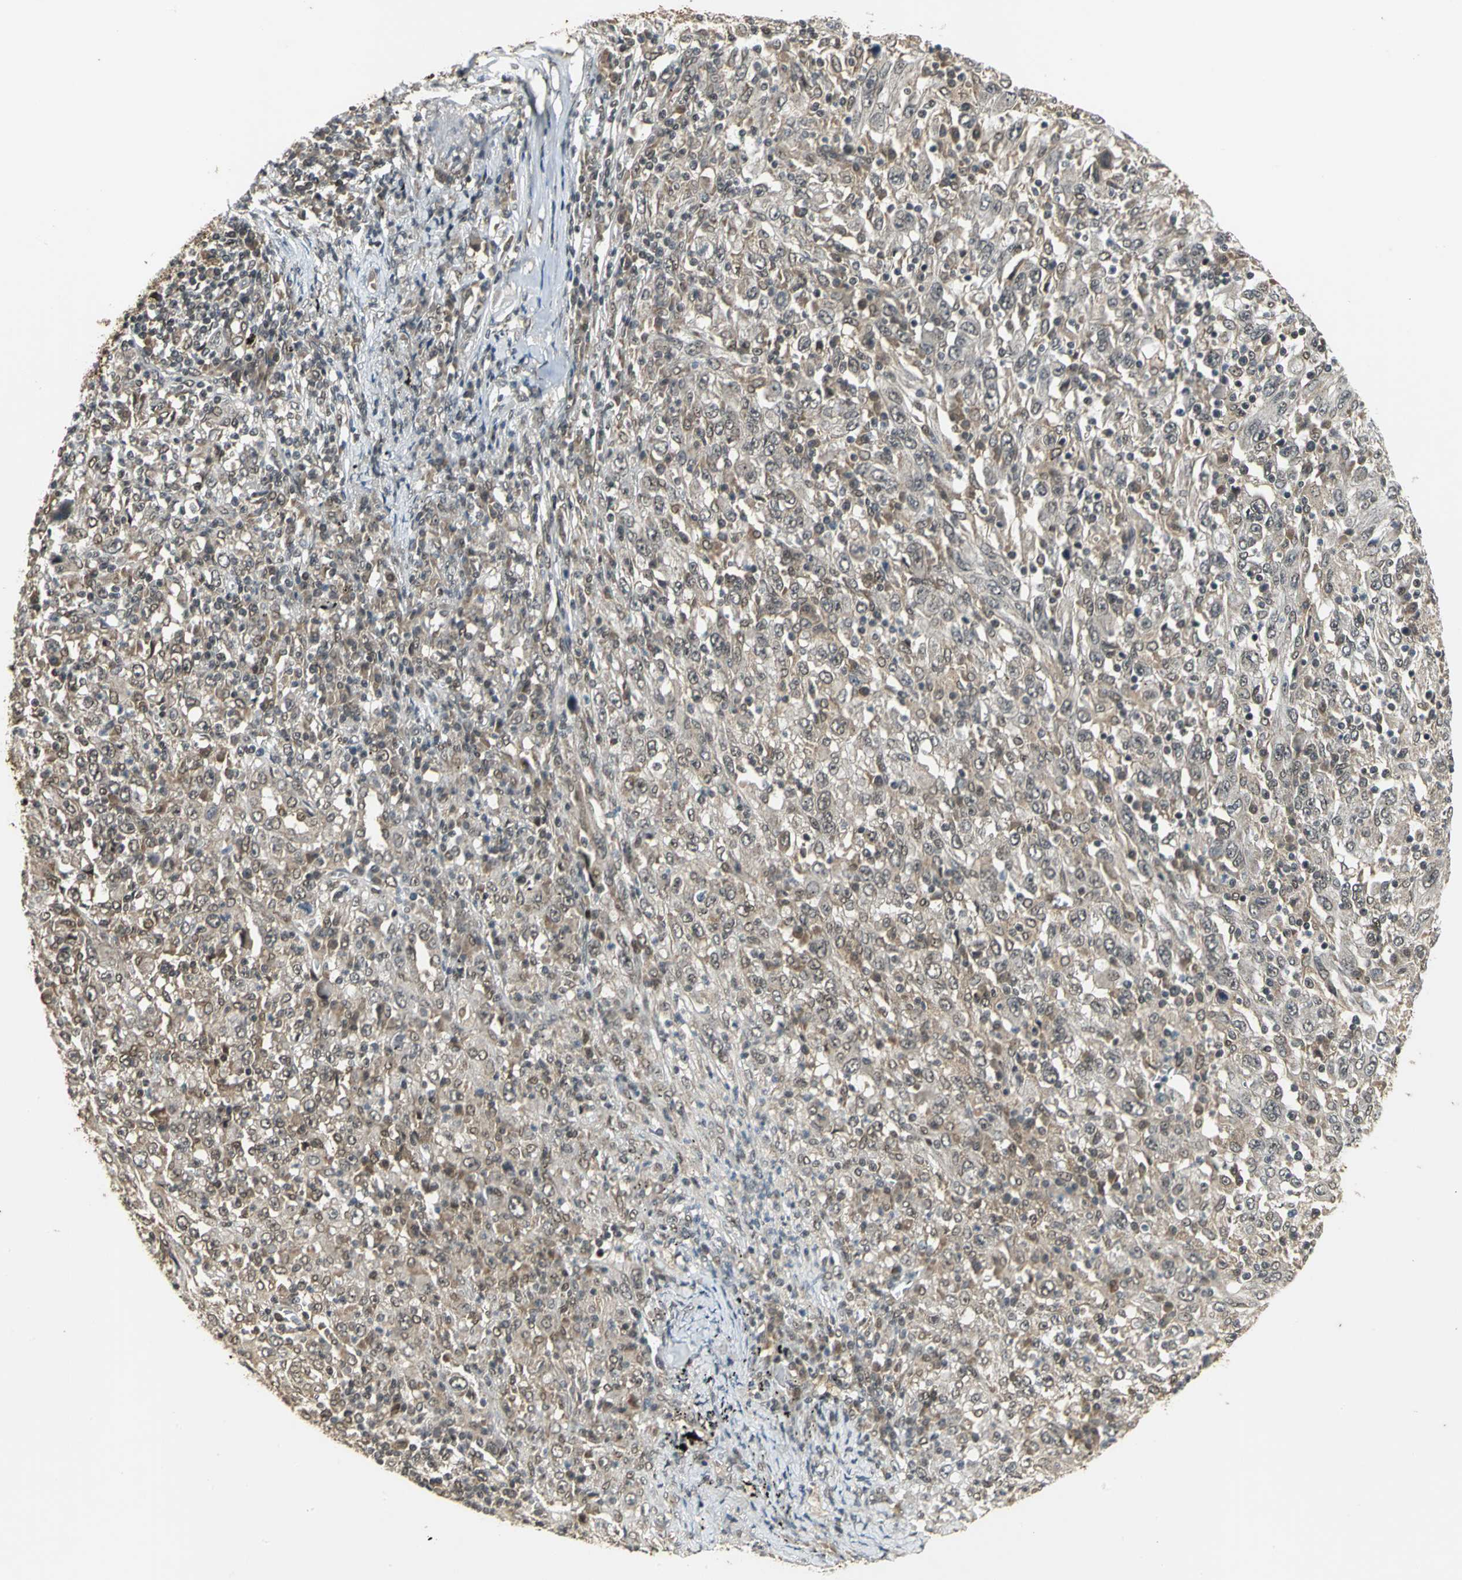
{"staining": {"intensity": "weak", "quantity": "25%-75%", "location": "cytoplasmic/membranous"}, "tissue": "melanoma", "cell_type": "Tumor cells", "image_type": "cancer", "snomed": [{"axis": "morphology", "description": "Malignant melanoma, Metastatic site"}, {"axis": "topography", "description": "Skin"}], "caption": "This photomicrograph exhibits malignant melanoma (metastatic site) stained with immunohistochemistry to label a protein in brown. The cytoplasmic/membranous of tumor cells show weak positivity for the protein. Nuclei are counter-stained blue.", "gene": "NOTCH3", "patient": {"sex": "female", "age": 56}}